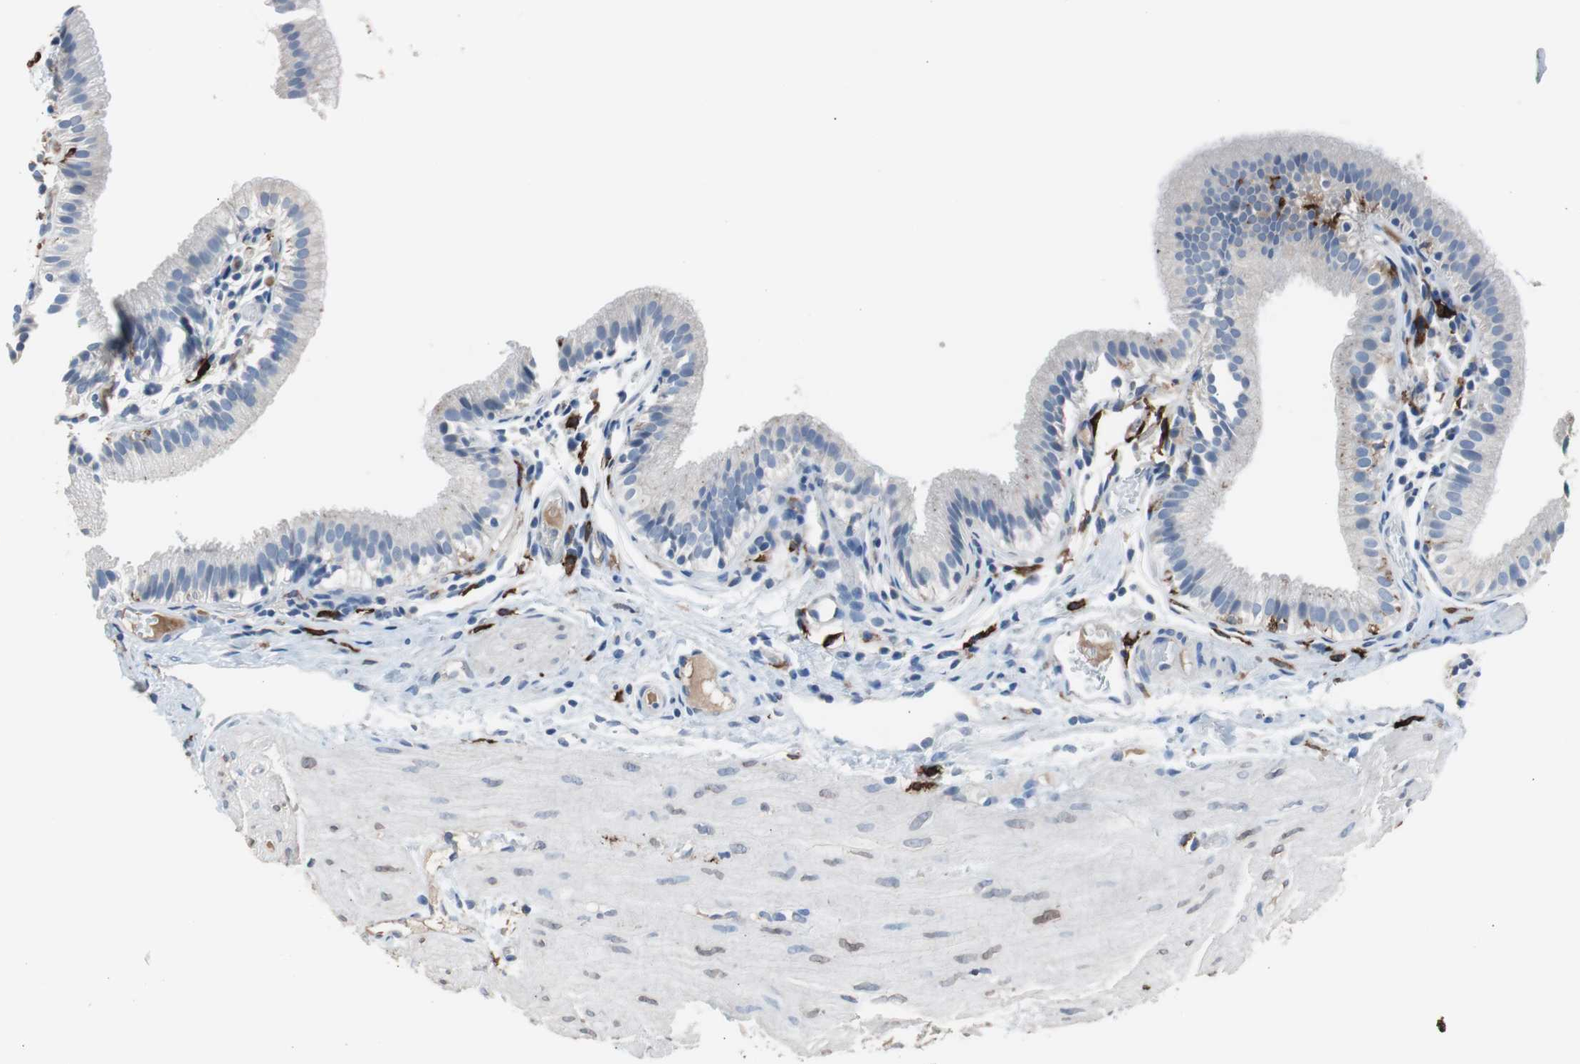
{"staining": {"intensity": "moderate", "quantity": "<25%", "location": "cytoplasmic/membranous"}, "tissue": "gallbladder", "cell_type": "Glandular cells", "image_type": "normal", "snomed": [{"axis": "morphology", "description": "Normal tissue, NOS"}, {"axis": "topography", "description": "Gallbladder"}], "caption": "Immunohistochemical staining of unremarkable gallbladder displays low levels of moderate cytoplasmic/membranous staining in approximately <25% of glandular cells.", "gene": "FCGR2B", "patient": {"sex": "female", "age": 26}}